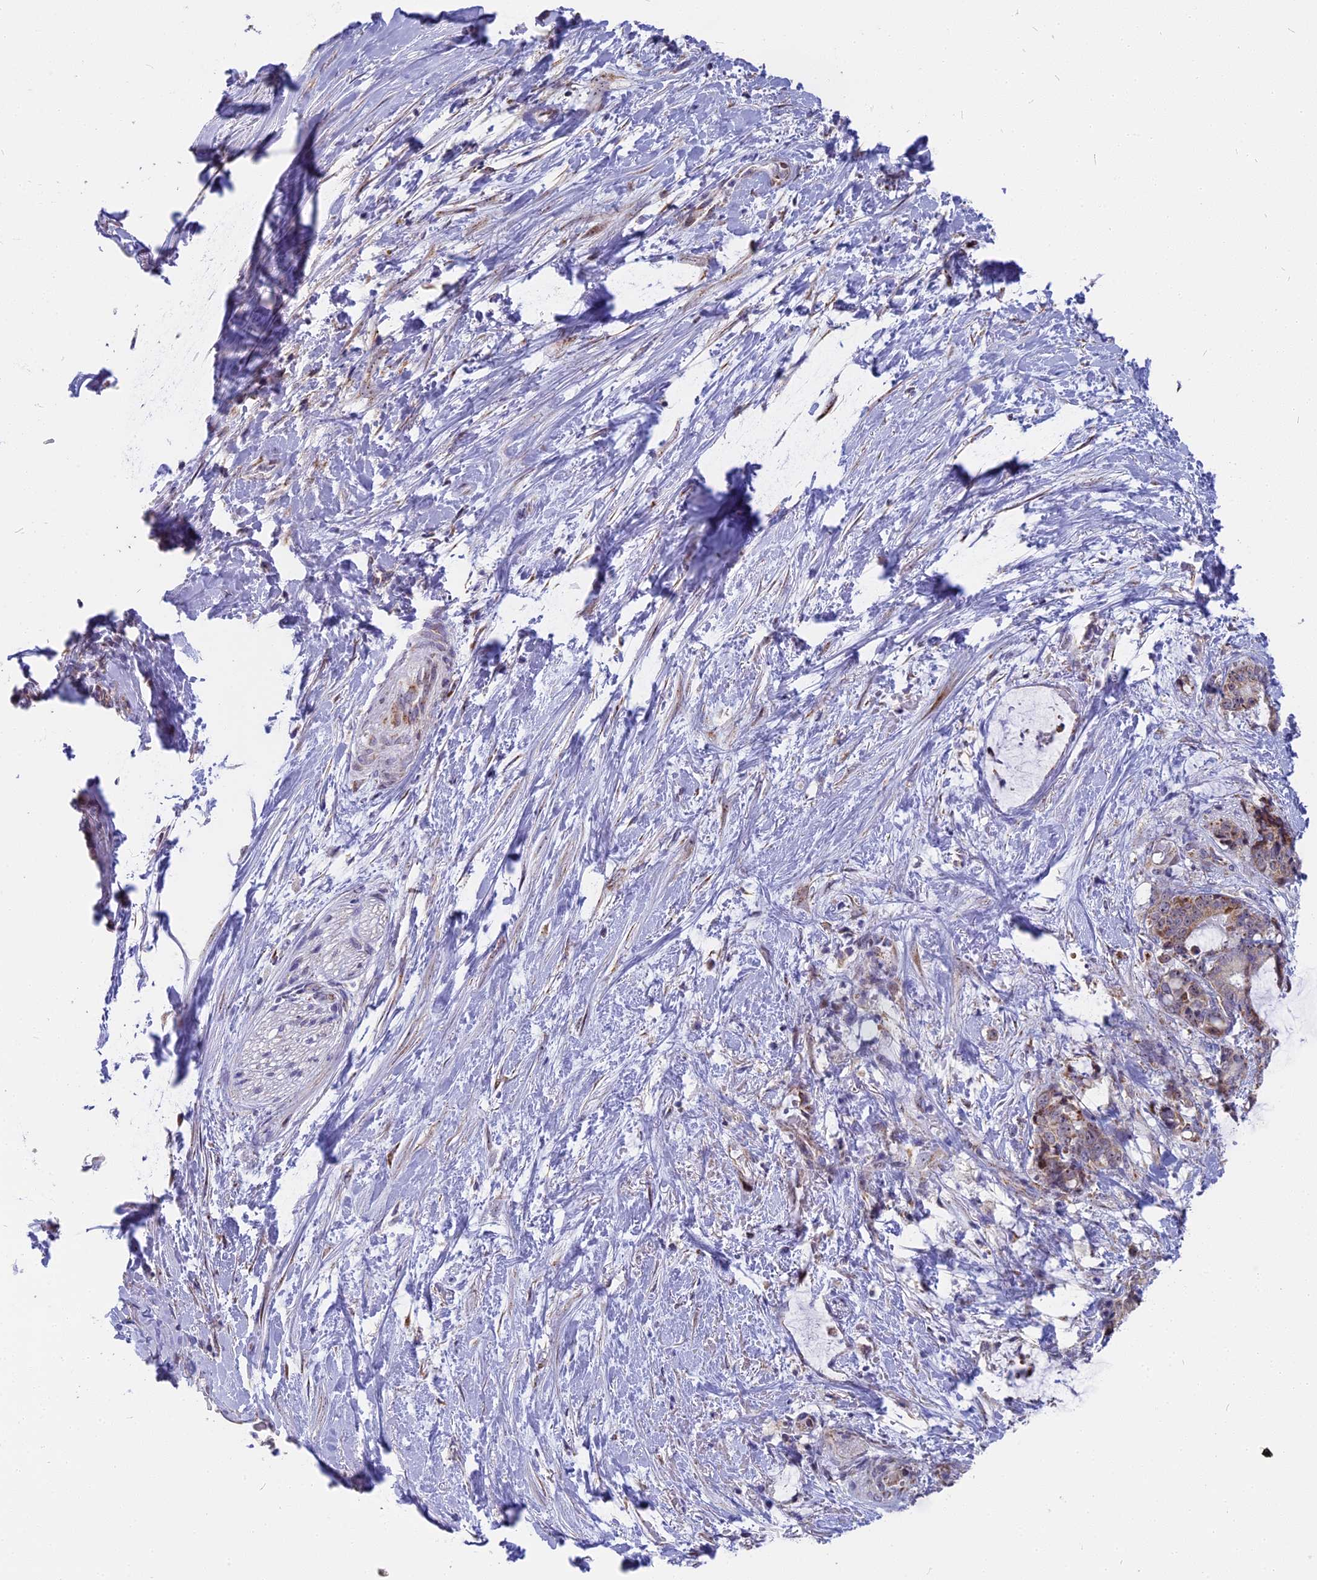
{"staining": {"intensity": "moderate", "quantity": "25%-75%", "location": "cytoplasmic/membranous"}, "tissue": "liver cancer", "cell_type": "Tumor cells", "image_type": "cancer", "snomed": [{"axis": "morphology", "description": "Normal tissue, NOS"}, {"axis": "morphology", "description": "Cholangiocarcinoma"}, {"axis": "topography", "description": "Liver"}, {"axis": "topography", "description": "Peripheral nerve tissue"}], "caption": "The immunohistochemical stain highlights moderate cytoplasmic/membranous staining in tumor cells of cholangiocarcinoma (liver) tissue.", "gene": "DTWD1", "patient": {"sex": "female", "age": 73}}